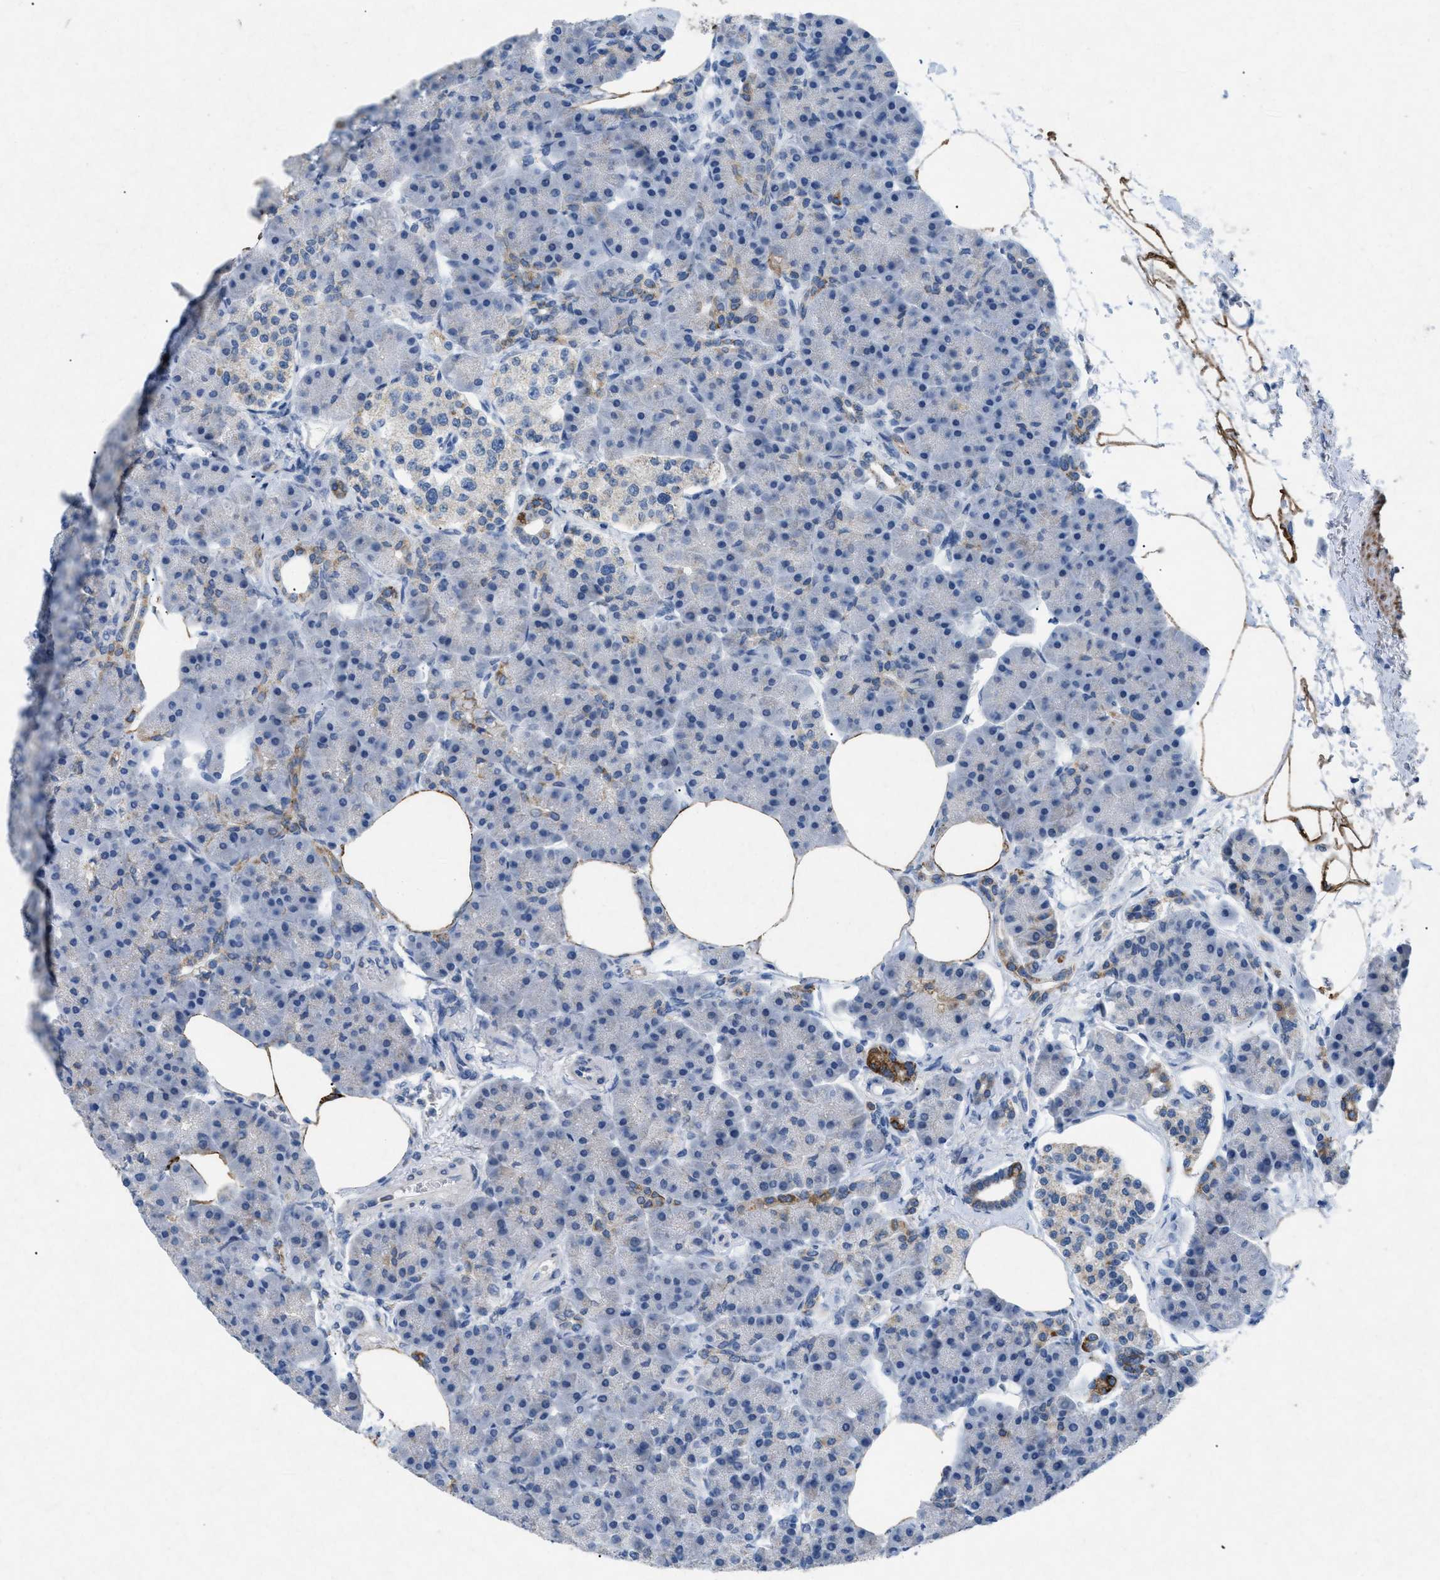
{"staining": {"intensity": "moderate", "quantity": "<25%", "location": "cytoplasmic/membranous"}, "tissue": "pancreas", "cell_type": "Exocrine glandular cells", "image_type": "normal", "snomed": [{"axis": "morphology", "description": "Normal tissue, NOS"}, {"axis": "topography", "description": "Pancreas"}], "caption": "A brown stain highlights moderate cytoplasmic/membranous staining of a protein in exocrine glandular cells of benign human pancreas.", "gene": "TASOR", "patient": {"sex": "female", "age": 70}}